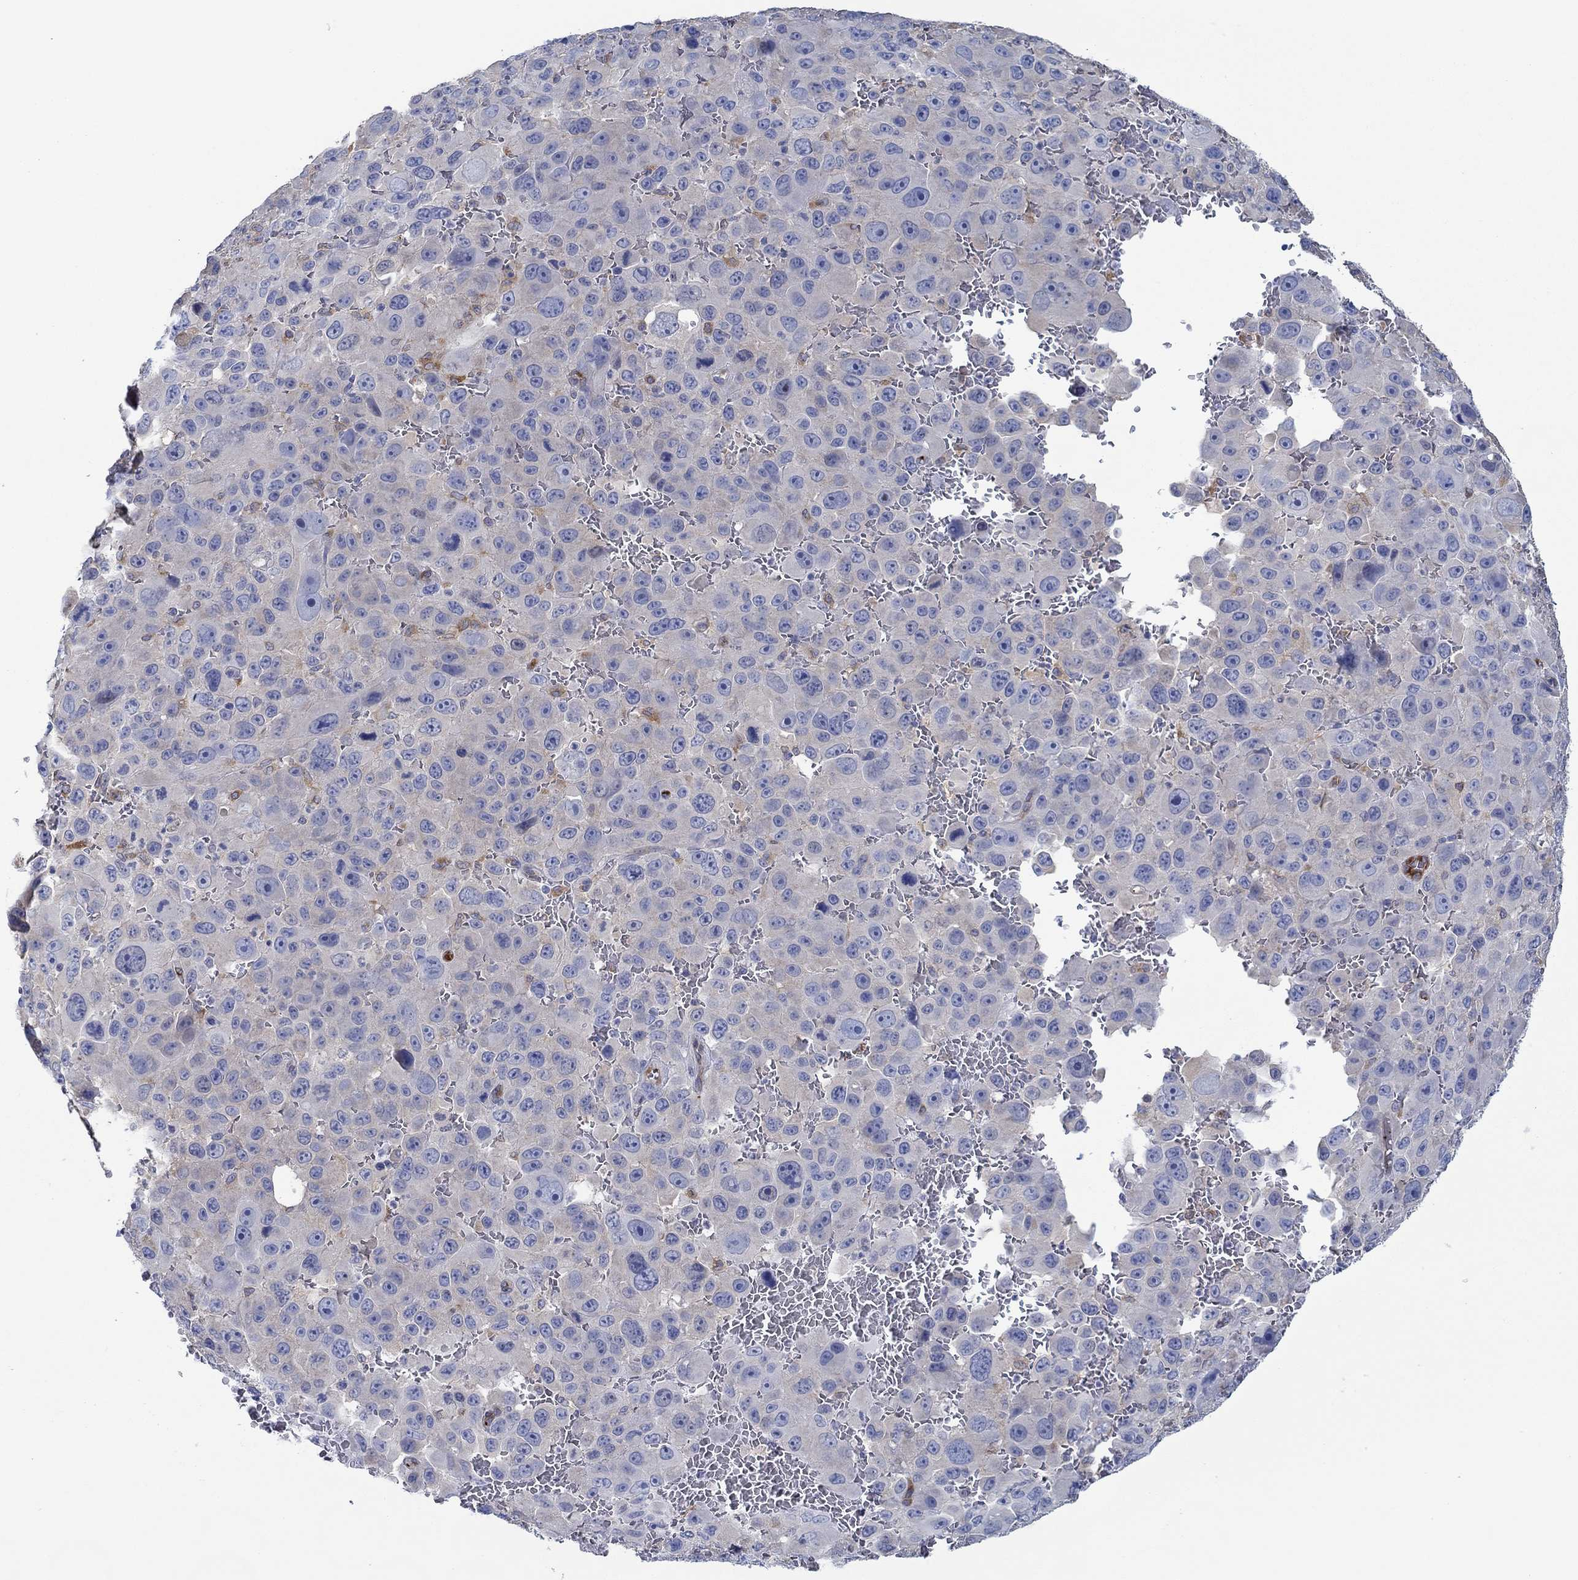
{"staining": {"intensity": "negative", "quantity": "none", "location": "none"}, "tissue": "melanoma", "cell_type": "Tumor cells", "image_type": "cancer", "snomed": [{"axis": "morphology", "description": "Malignant melanoma, NOS"}, {"axis": "topography", "description": "Skin"}], "caption": "The photomicrograph exhibits no staining of tumor cells in malignant melanoma.", "gene": "SLC27A3", "patient": {"sex": "female", "age": 91}}